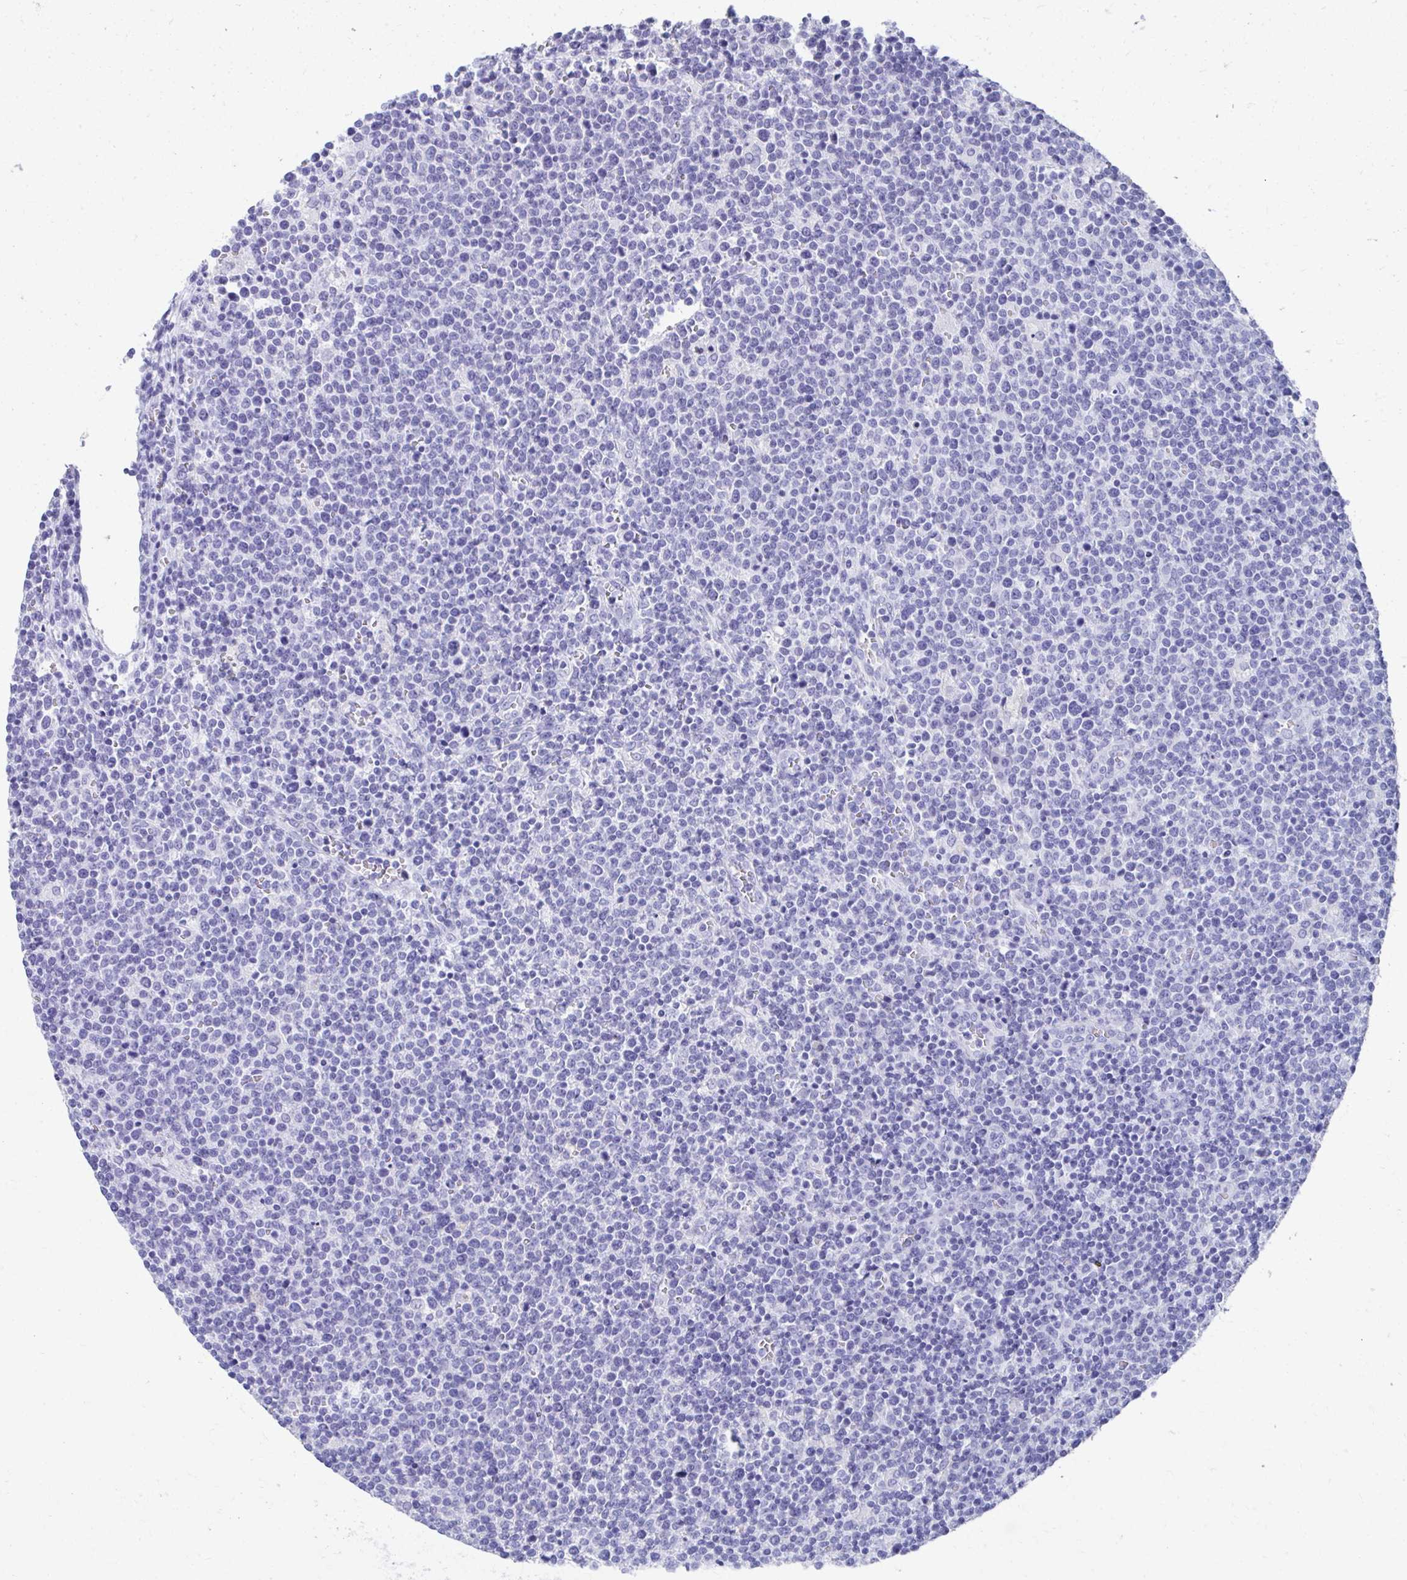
{"staining": {"intensity": "negative", "quantity": "none", "location": "none"}, "tissue": "lymphoma", "cell_type": "Tumor cells", "image_type": "cancer", "snomed": [{"axis": "morphology", "description": "Malignant lymphoma, non-Hodgkin's type, High grade"}, {"axis": "topography", "description": "Lymph node"}], "caption": "The micrograph shows no staining of tumor cells in malignant lymphoma, non-Hodgkin's type (high-grade).", "gene": "HGD", "patient": {"sex": "male", "age": 61}}